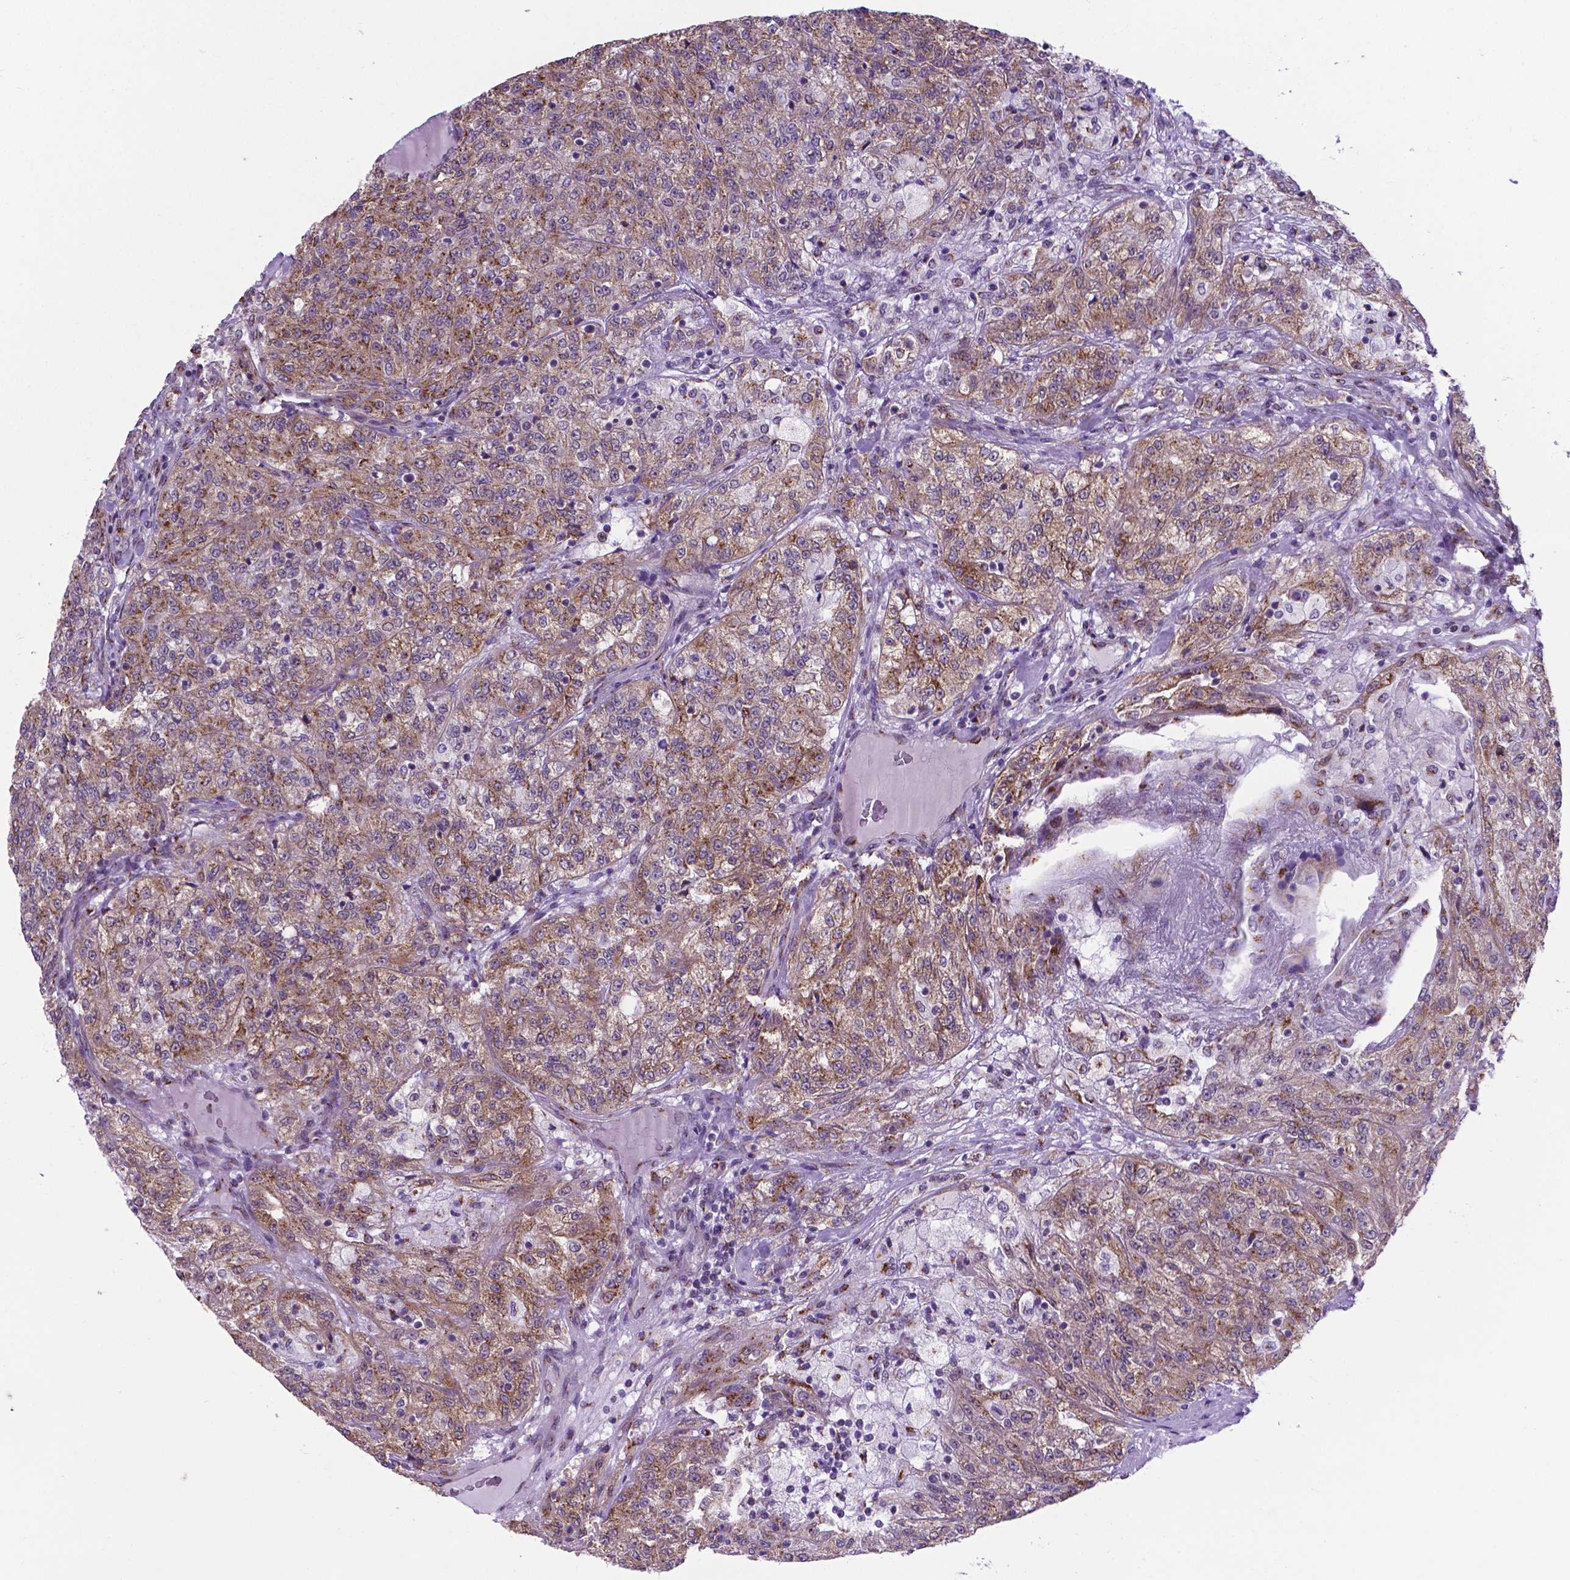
{"staining": {"intensity": "moderate", "quantity": ">75%", "location": "cytoplasmic/membranous"}, "tissue": "renal cancer", "cell_type": "Tumor cells", "image_type": "cancer", "snomed": [{"axis": "morphology", "description": "Adenocarcinoma, NOS"}, {"axis": "topography", "description": "Kidney"}], "caption": "Immunohistochemical staining of renal adenocarcinoma shows medium levels of moderate cytoplasmic/membranous protein positivity in approximately >75% of tumor cells.", "gene": "MRPL10", "patient": {"sex": "female", "age": 63}}